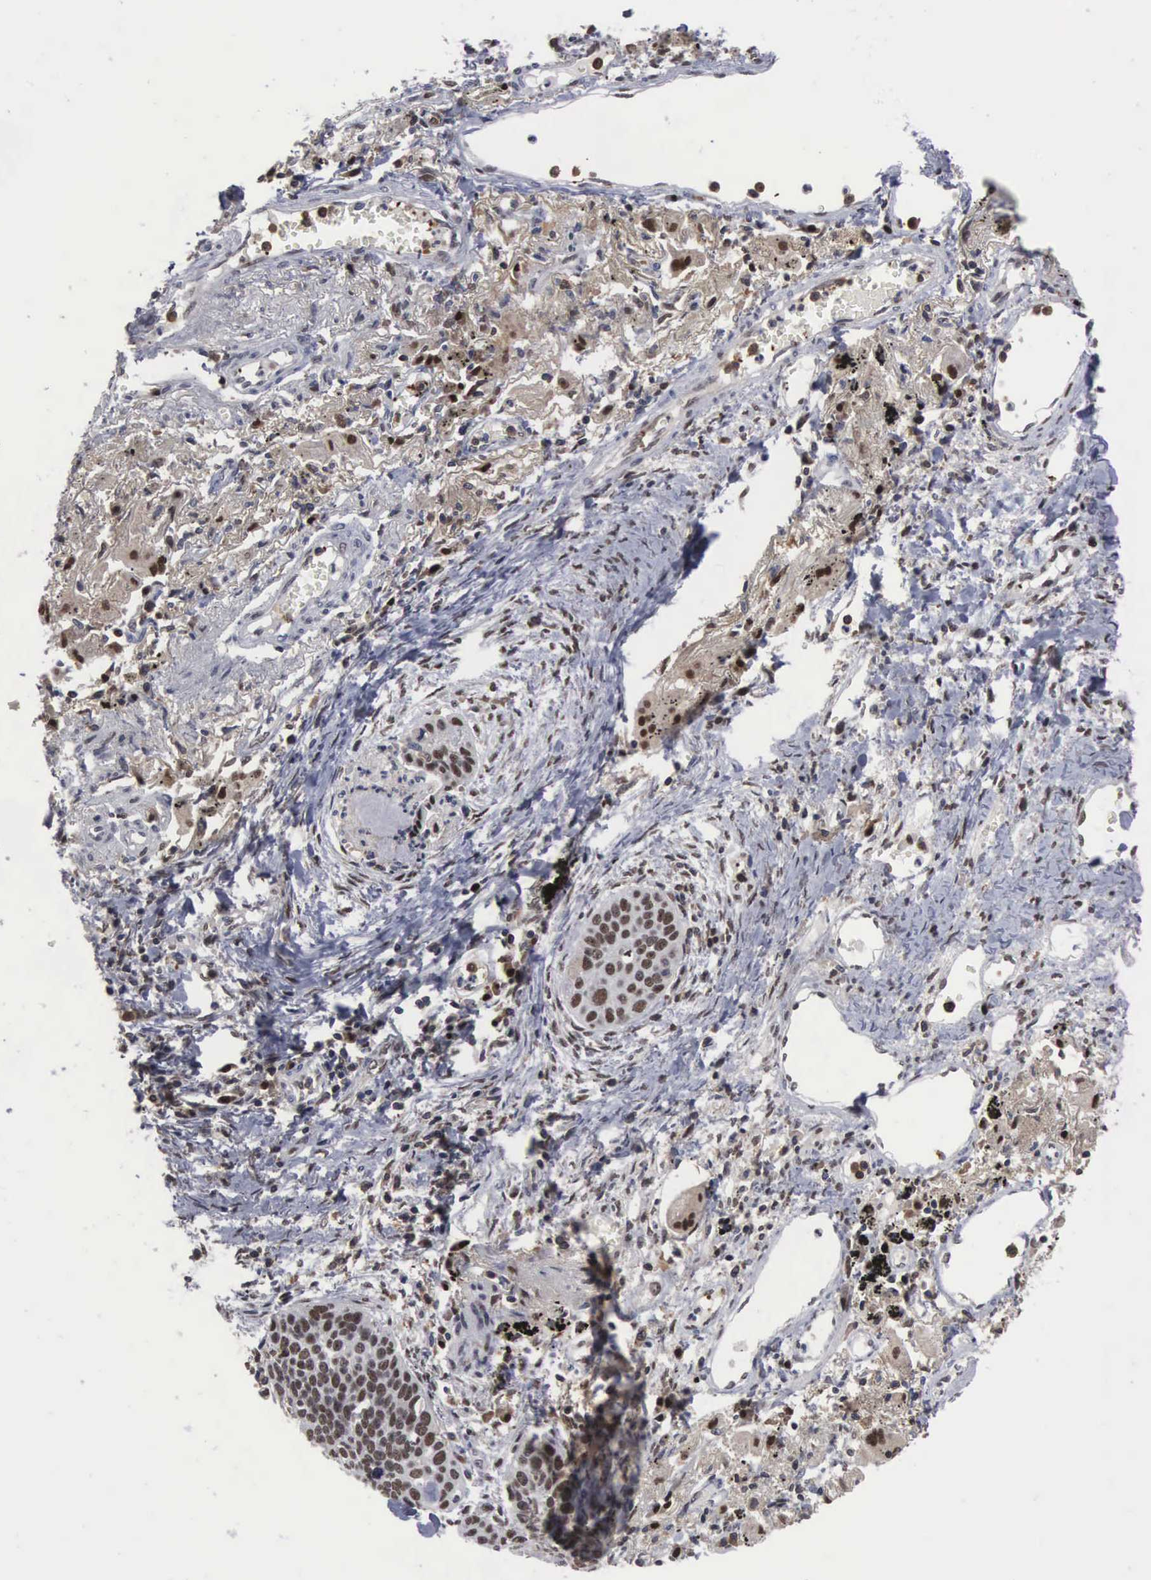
{"staining": {"intensity": "strong", "quantity": ">75%", "location": "nuclear"}, "tissue": "lung cancer", "cell_type": "Tumor cells", "image_type": "cancer", "snomed": [{"axis": "morphology", "description": "Squamous cell carcinoma, NOS"}, {"axis": "topography", "description": "Lung"}], "caption": "This photomicrograph reveals IHC staining of human squamous cell carcinoma (lung), with high strong nuclear expression in approximately >75% of tumor cells.", "gene": "TRMT5", "patient": {"sex": "male", "age": 71}}